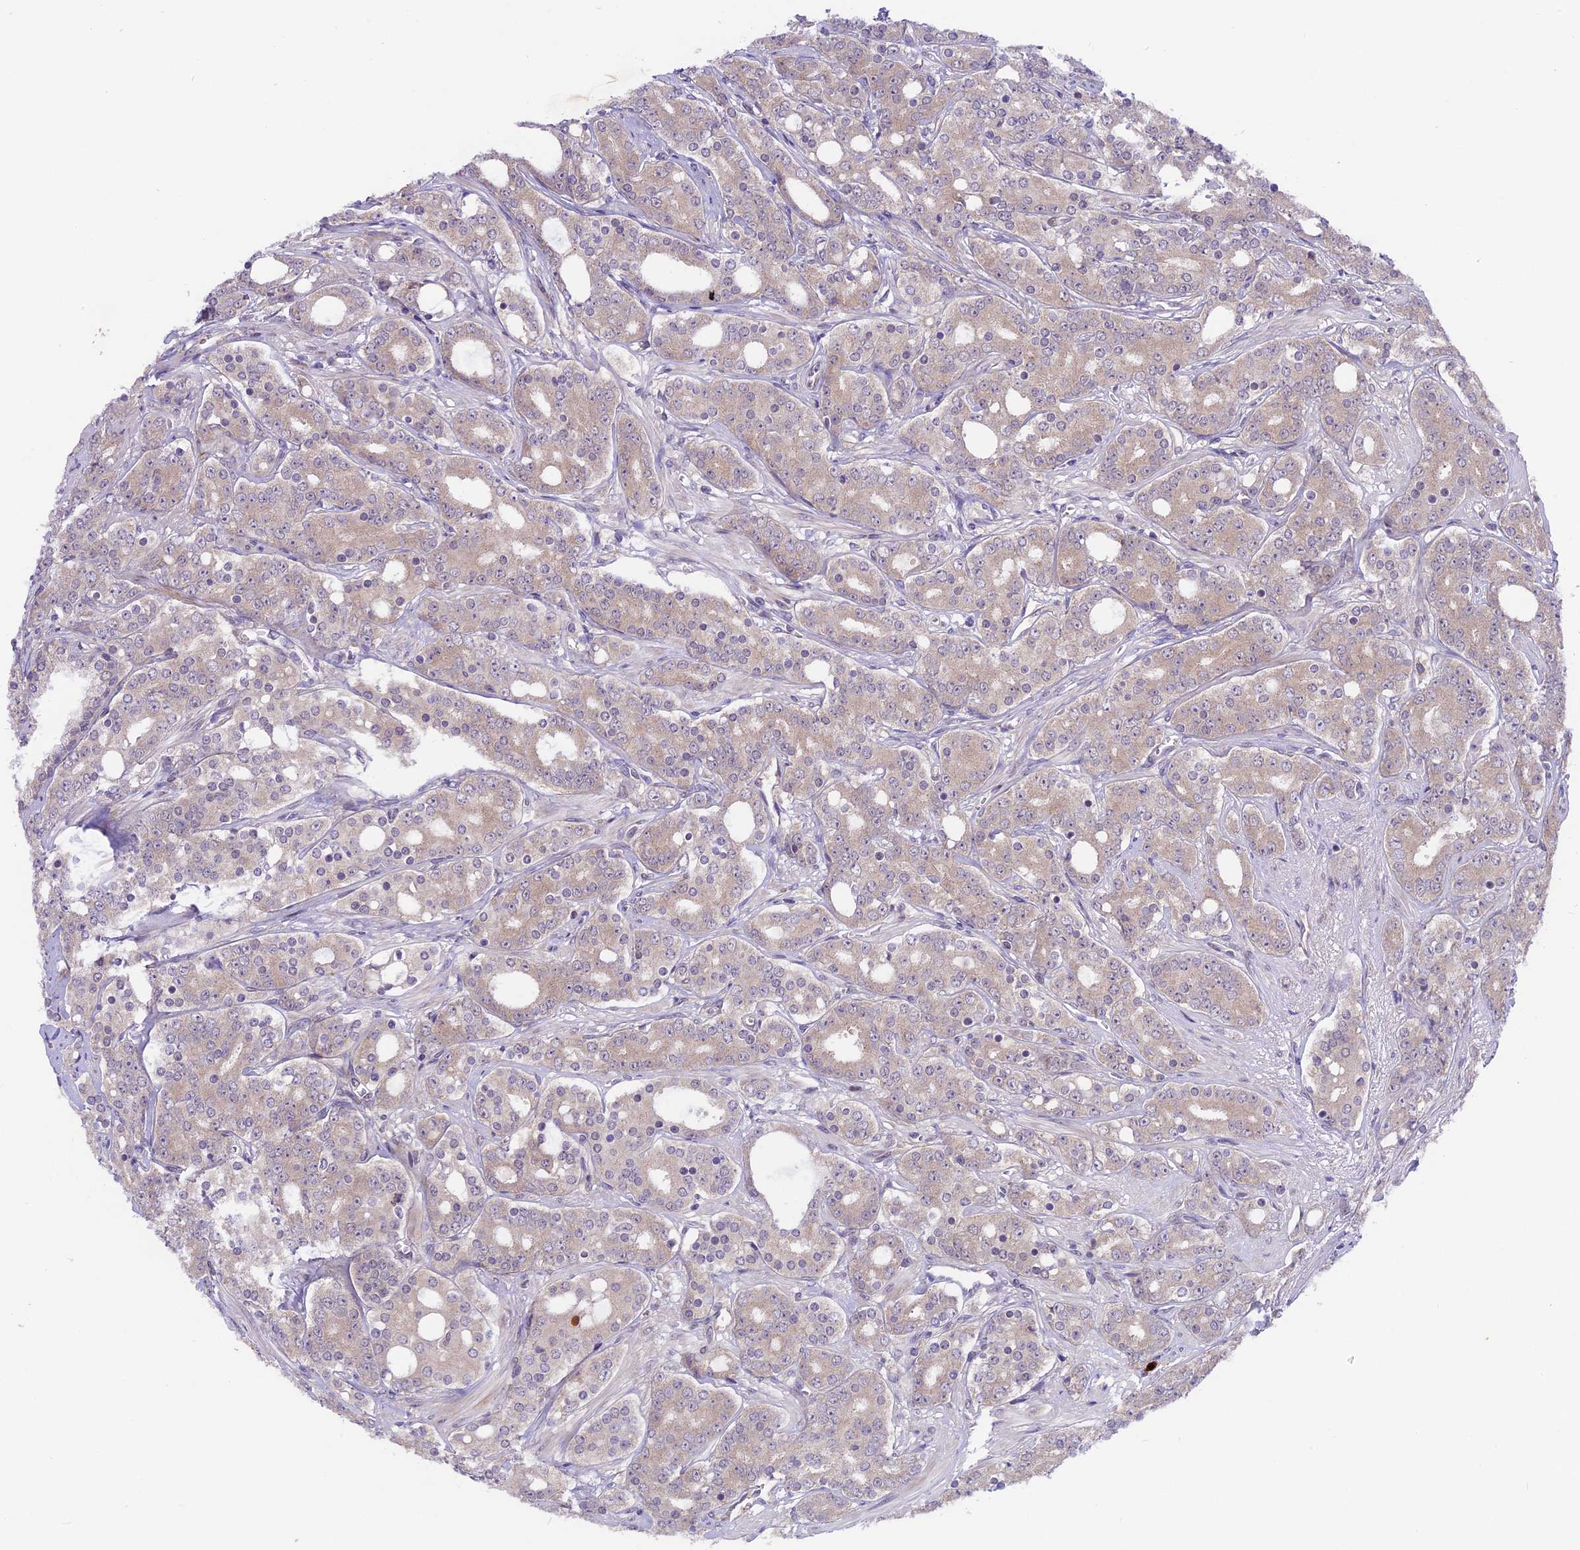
{"staining": {"intensity": "negative", "quantity": "none", "location": "none"}, "tissue": "prostate cancer", "cell_type": "Tumor cells", "image_type": "cancer", "snomed": [{"axis": "morphology", "description": "Adenocarcinoma, High grade"}, {"axis": "topography", "description": "Prostate"}], "caption": "Tumor cells show no significant staining in prostate high-grade adenocarcinoma. (DAB immunohistochemistry with hematoxylin counter stain).", "gene": "SPRED1", "patient": {"sex": "male", "age": 62}}